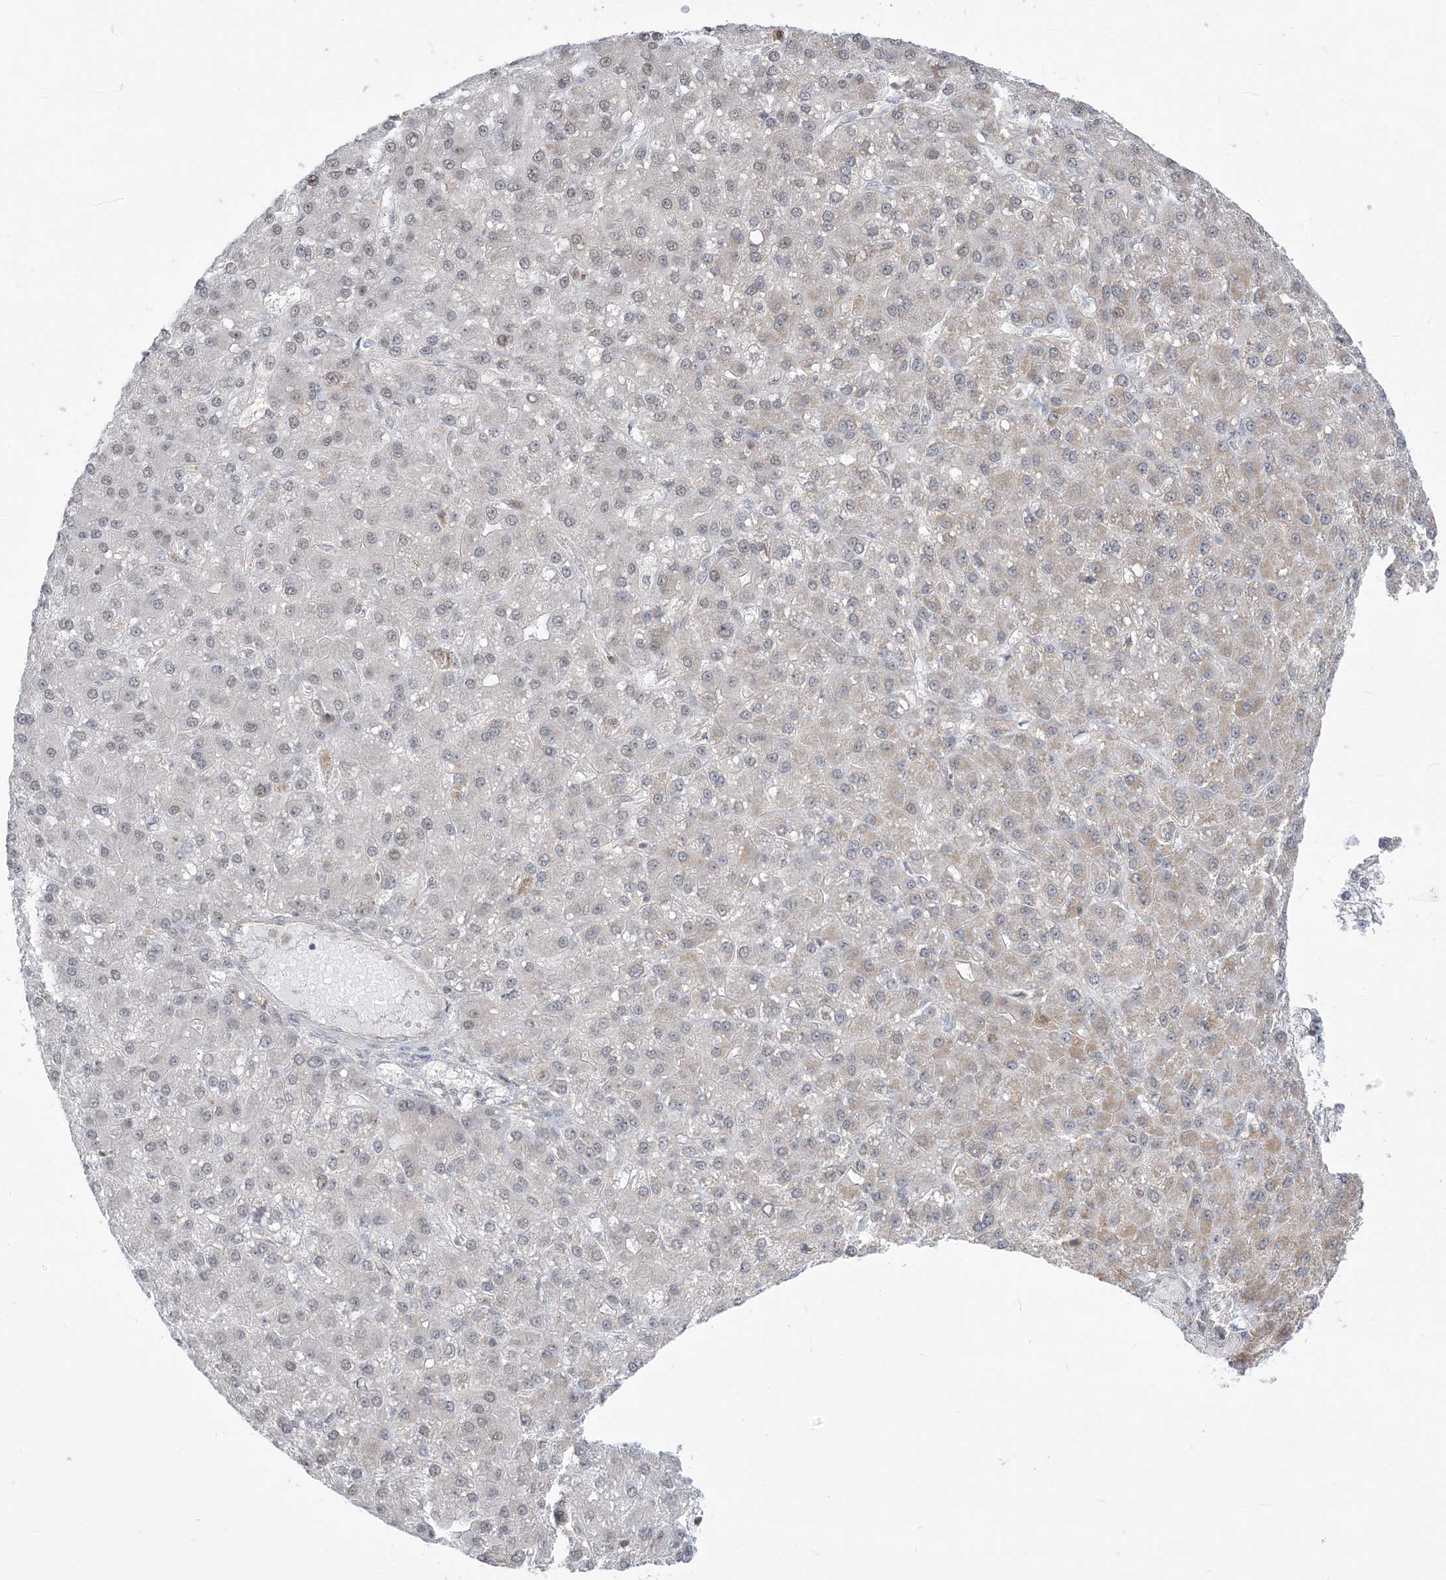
{"staining": {"intensity": "weak", "quantity": "25%-75%", "location": "cytoplasmic/membranous"}, "tissue": "liver cancer", "cell_type": "Tumor cells", "image_type": "cancer", "snomed": [{"axis": "morphology", "description": "Carcinoma, Hepatocellular, NOS"}, {"axis": "topography", "description": "Liver"}], "caption": "Immunohistochemistry (DAB) staining of hepatocellular carcinoma (liver) exhibits weak cytoplasmic/membranous protein positivity in about 25%-75% of tumor cells.", "gene": "CASP4", "patient": {"sex": "male", "age": 67}}